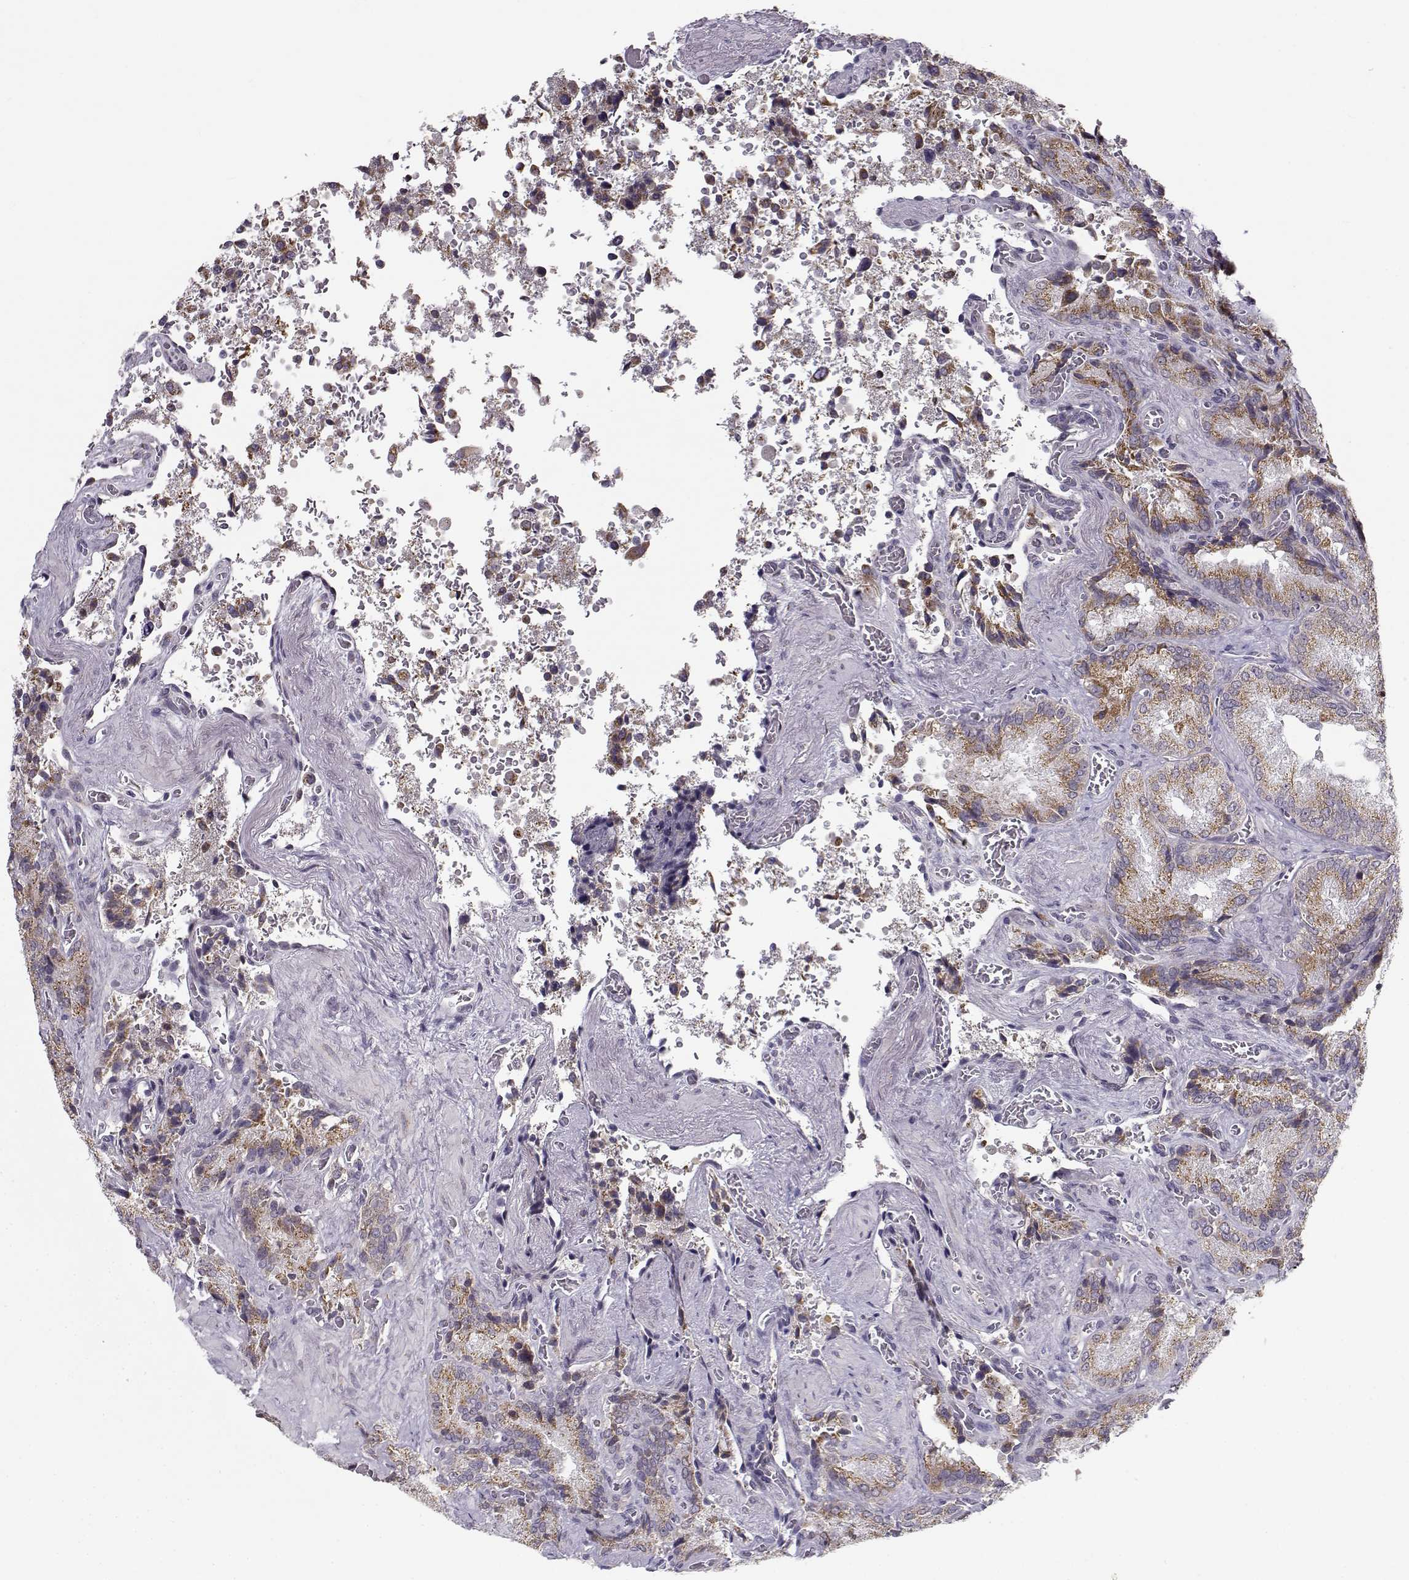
{"staining": {"intensity": "moderate", "quantity": ">75%", "location": "cytoplasmic/membranous"}, "tissue": "seminal vesicle", "cell_type": "Glandular cells", "image_type": "normal", "snomed": [{"axis": "morphology", "description": "Normal tissue, NOS"}, {"axis": "topography", "description": "Seminal veicle"}], "caption": "A high-resolution photomicrograph shows IHC staining of unremarkable seminal vesicle, which exhibits moderate cytoplasmic/membranous positivity in approximately >75% of glandular cells. Using DAB (brown) and hematoxylin (blue) stains, captured at high magnification using brightfield microscopy.", "gene": "SLC4A5", "patient": {"sex": "male", "age": 37}}